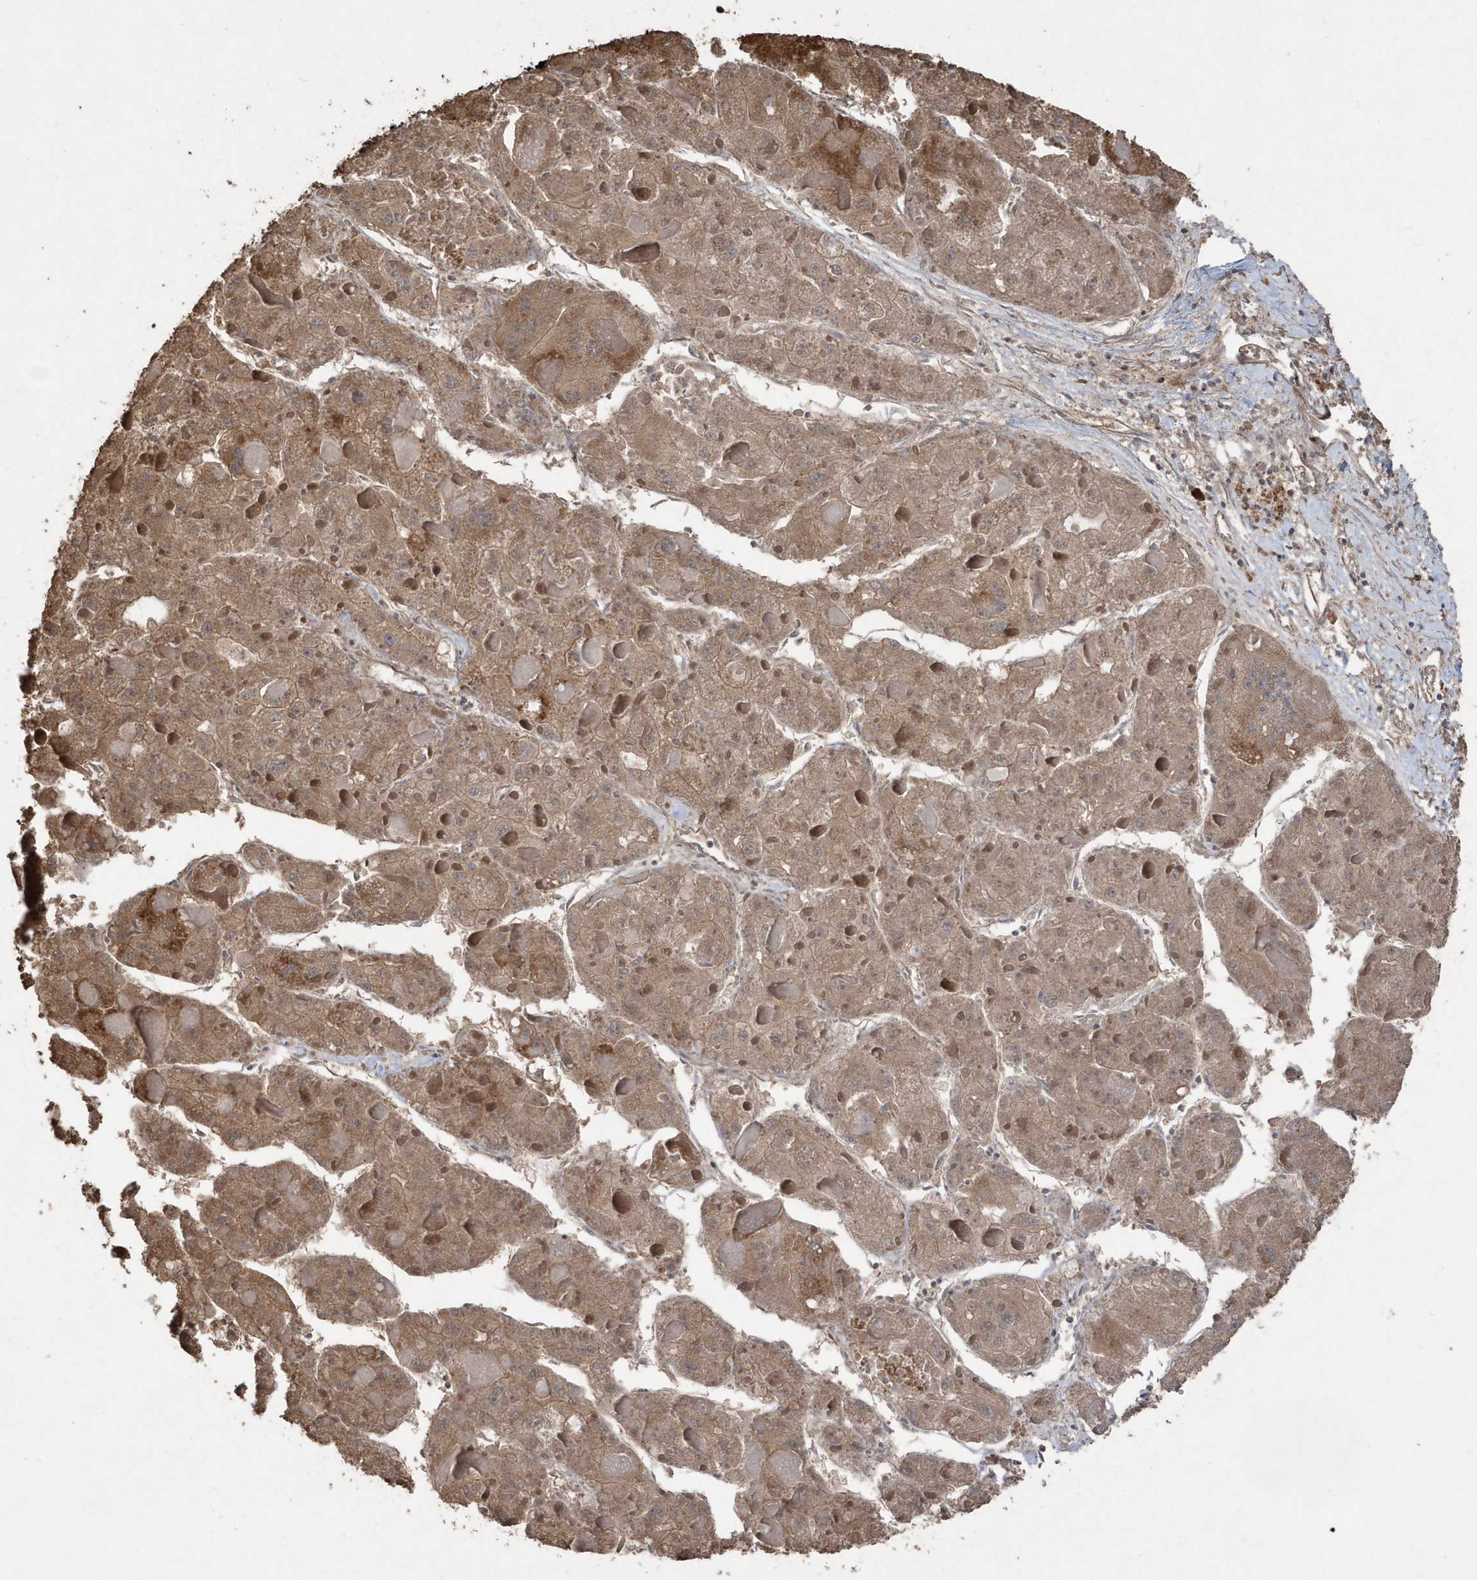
{"staining": {"intensity": "moderate", "quantity": ">75%", "location": "cytoplasmic/membranous"}, "tissue": "liver cancer", "cell_type": "Tumor cells", "image_type": "cancer", "snomed": [{"axis": "morphology", "description": "Carcinoma, Hepatocellular, NOS"}, {"axis": "topography", "description": "Liver"}], "caption": "Protein expression analysis of liver hepatocellular carcinoma reveals moderate cytoplasmic/membranous expression in approximately >75% of tumor cells. The protein is shown in brown color, while the nuclei are stained blue.", "gene": "PAXBP1", "patient": {"sex": "female", "age": 73}}